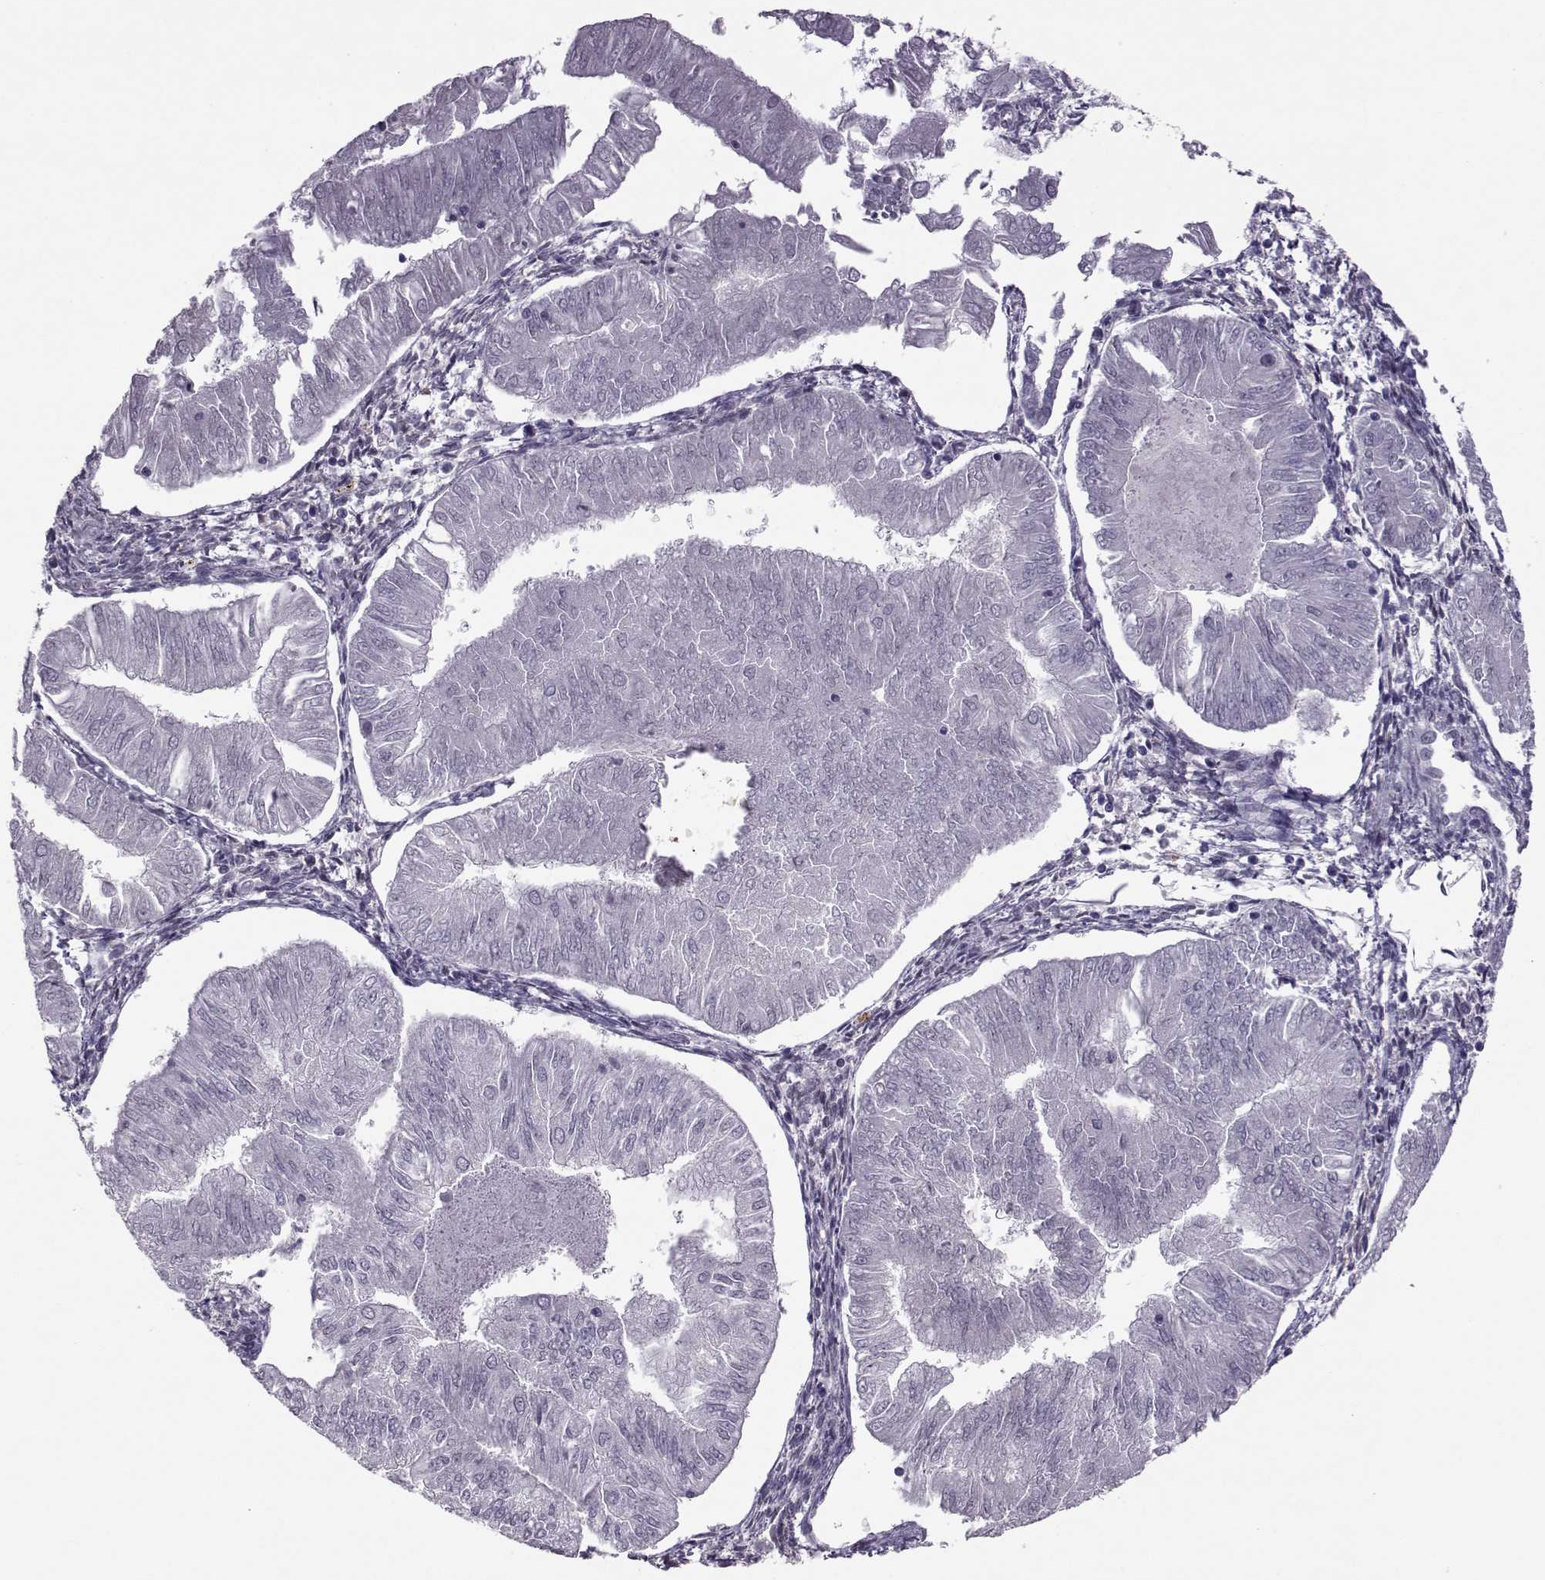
{"staining": {"intensity": "negative", "quantity": "none", "location": "none"}, "tissue": "endometrial cancer", "cell_type": "Tumor cells", "image_type": "cancer", "snomed": [{"axis": "morphology", "description": "Adenocarcinoma, NOS"}, {"axis": "topography", "description": "Endometrium"}], "caption": "This is a image of IHC staining of endometrial adenocarcinoma, which shows no positivity in tumor cells.", "gene": "CDK4", "patient": {"sex": "female", "age": 53}}